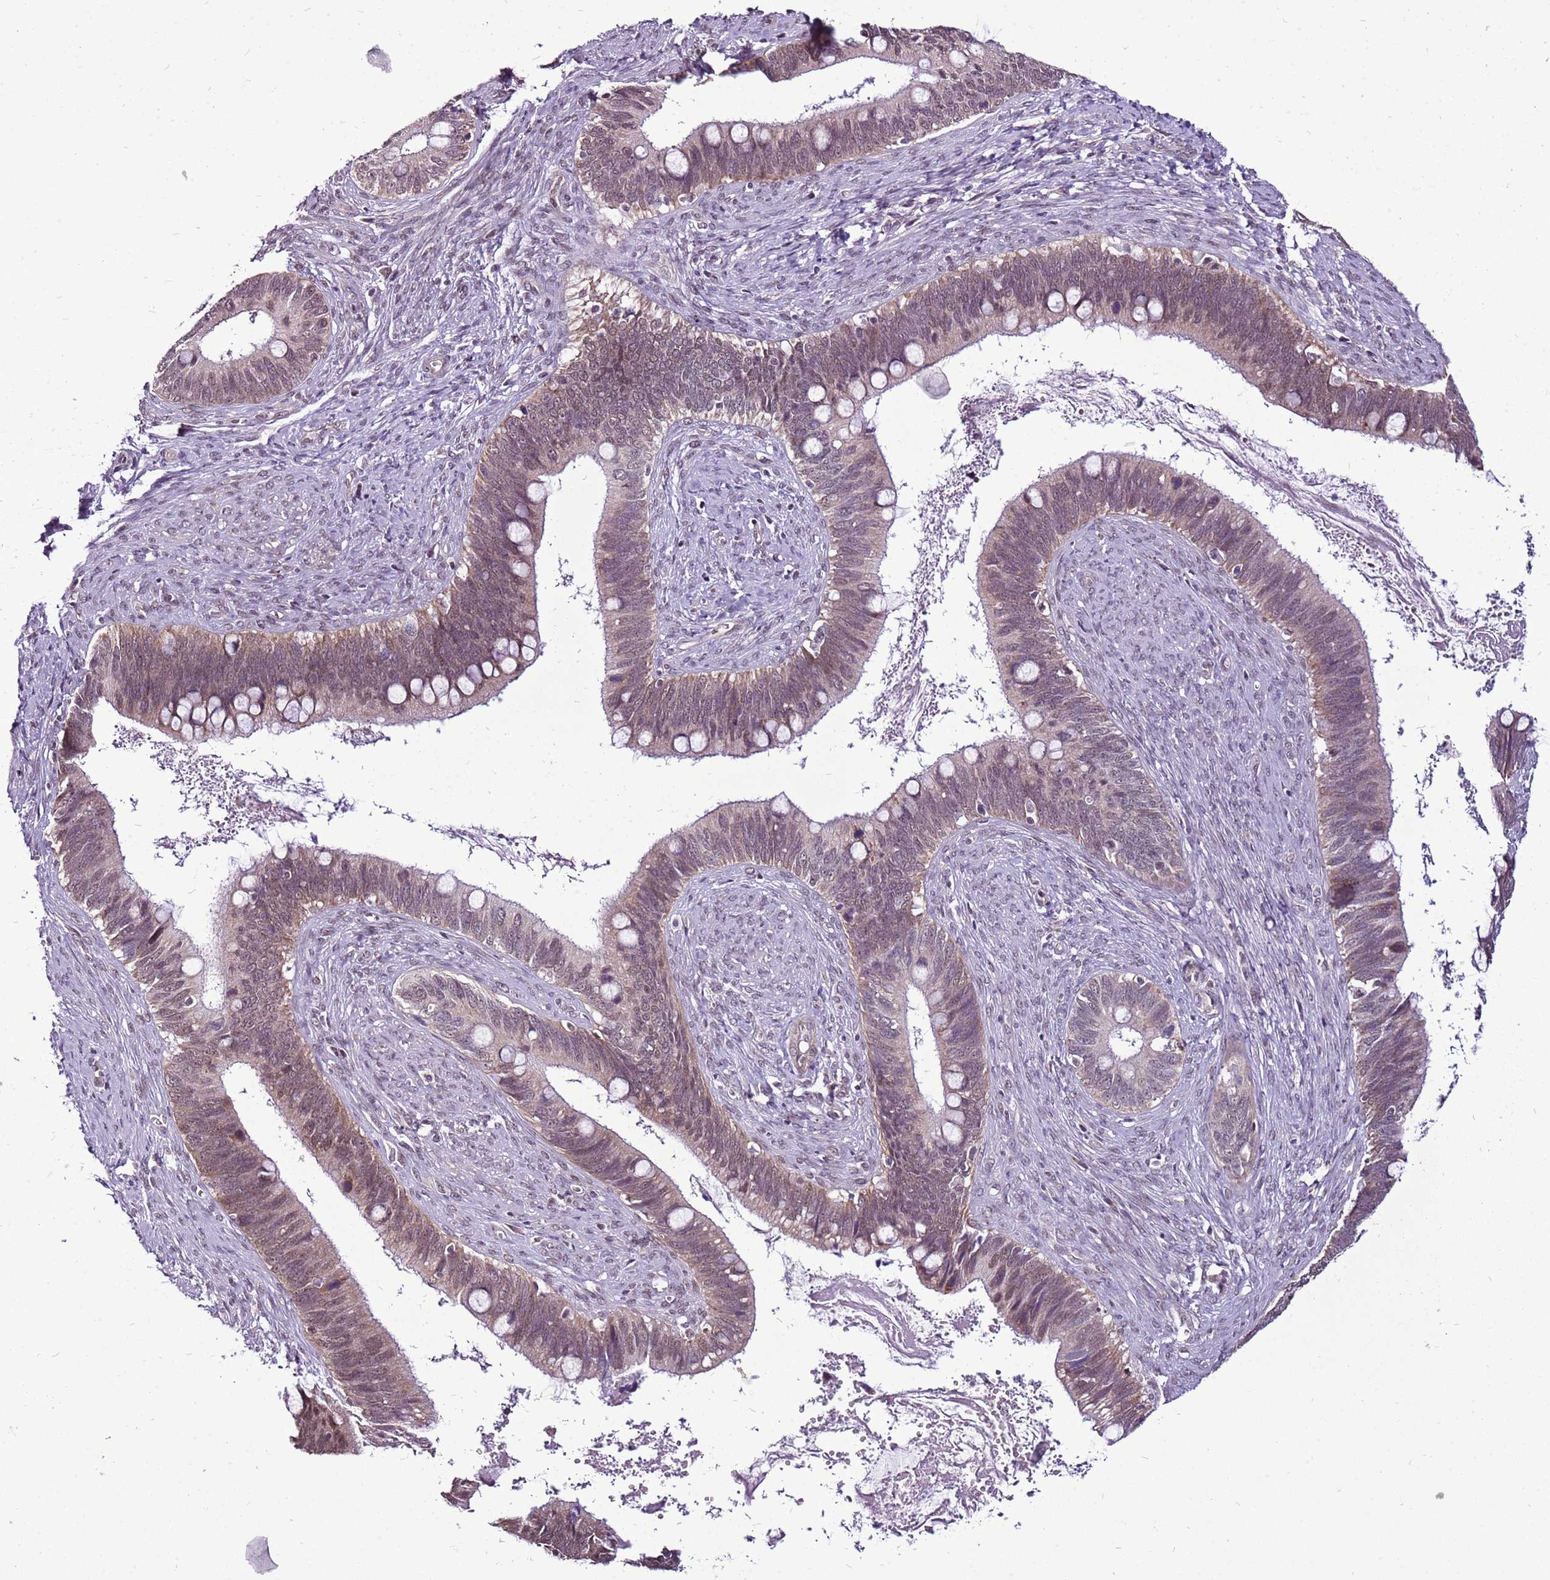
{"staining": {"intensity": "moderate", "quantity": "25%-75%", "location": "nuclear"}, "tissue": "cervical cancer", "cell_type": "Tumor cells", "image_type": "cancer", "snomed": [{"axis": "morphology", "description": "Adenocarcinoma, NOS"}, {"axis": "topography", "description": "Cervix"}], "caption": "This image displays IHC staining of cervical cancer, with medium moderate nuclear positivity in approximately 25%-75% of tumor cells.", "gene": "CCDC166", "patient": {"sex": "female", "age": 42}}